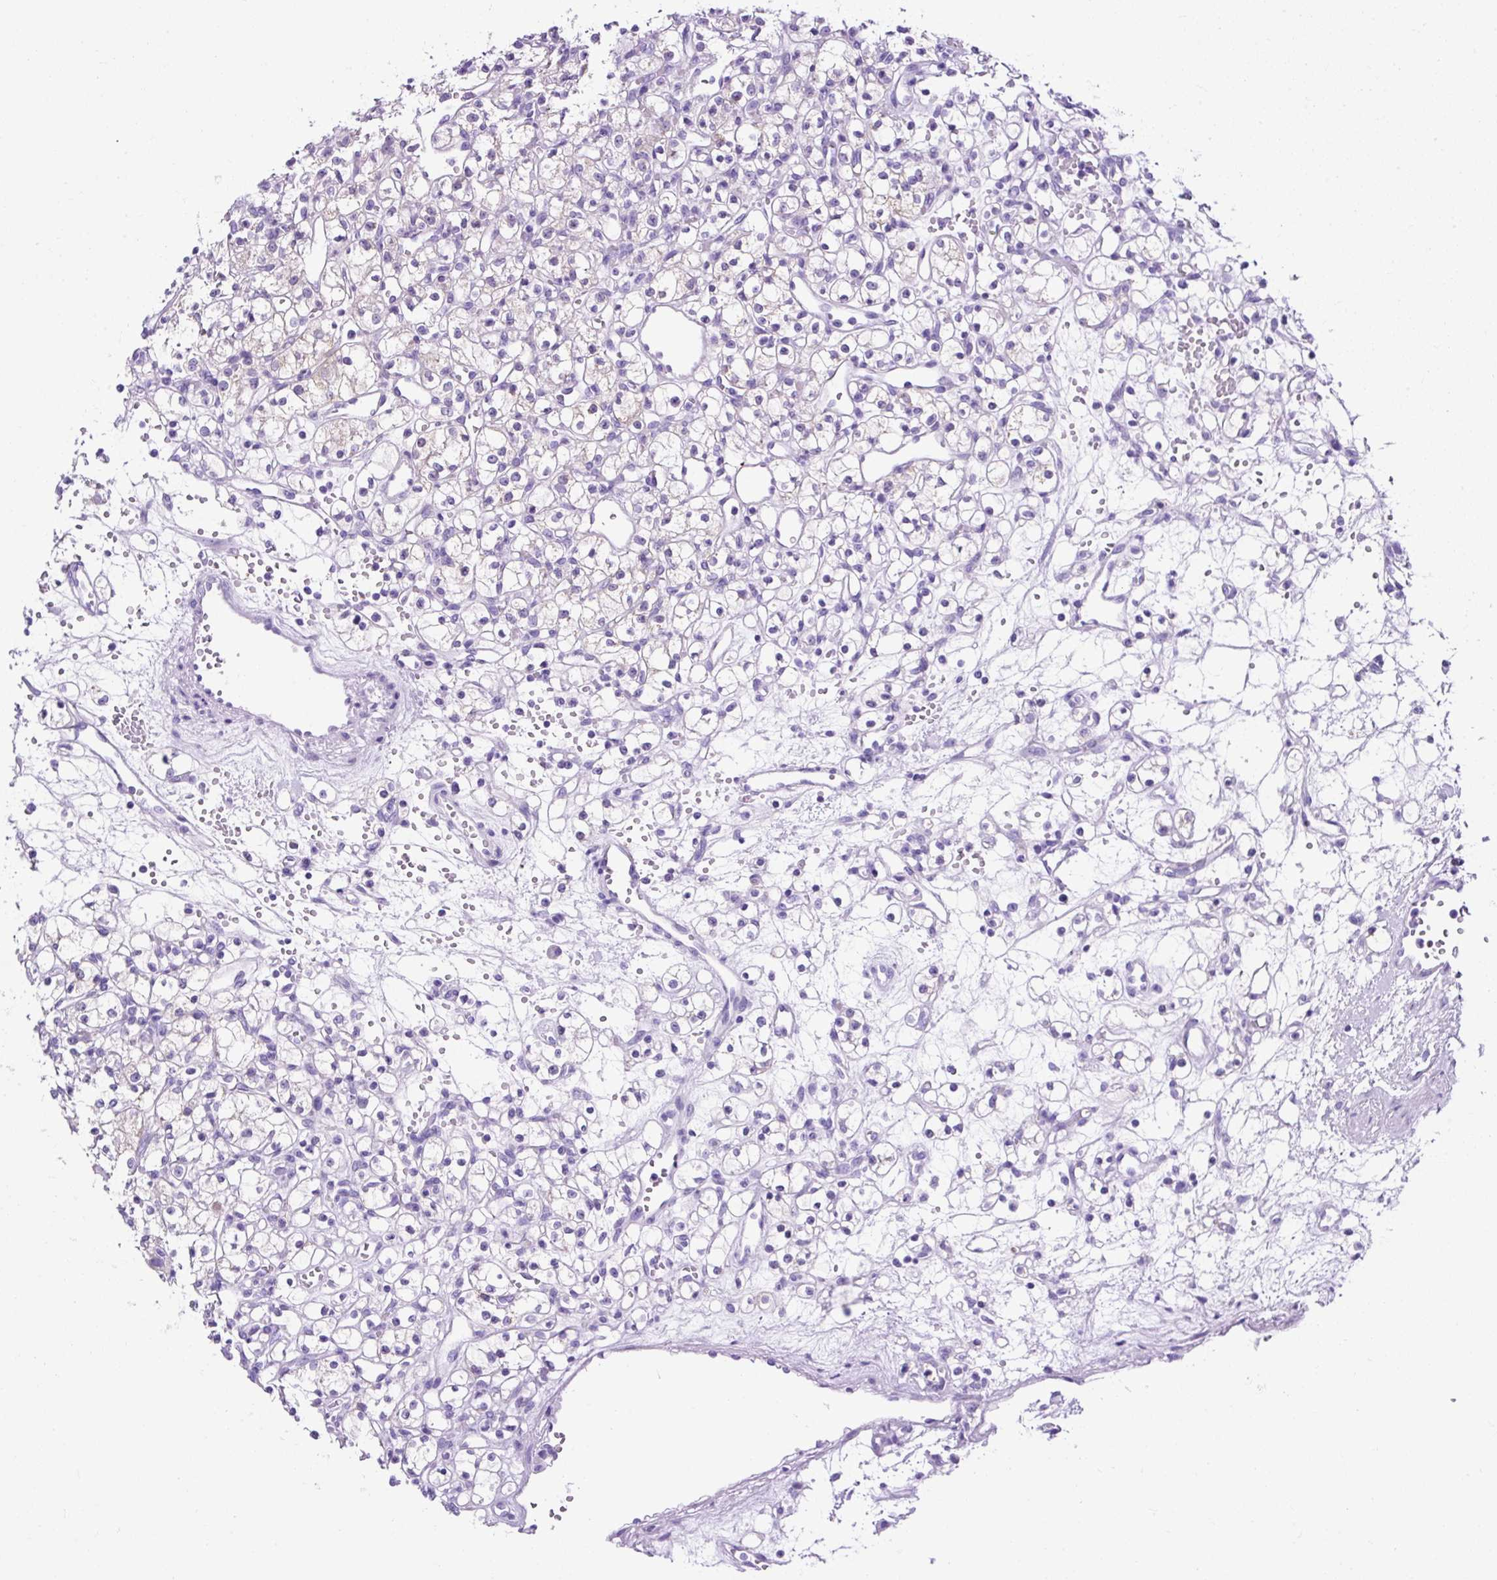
{"staining": {"intensity": "negative", "quantity": "none", "location": "none"}, "tissue": "renal cancer", "cell_type": "Tumor cells", "image_type": "cancer", "snomed": [{"axis": "morphology", "description": "Adenocarcinoma, NOS"}, {"axis": "topography", "description": "Kidney"}], "caption": "Immunohistochemistry photomicrograph of human renal cancer (adenocarcinoma) stained for a protein (brown), which reveals no expression in tumor cells.", "gene": "KRT12", "patient": {"sex": "female", "age": 59}}